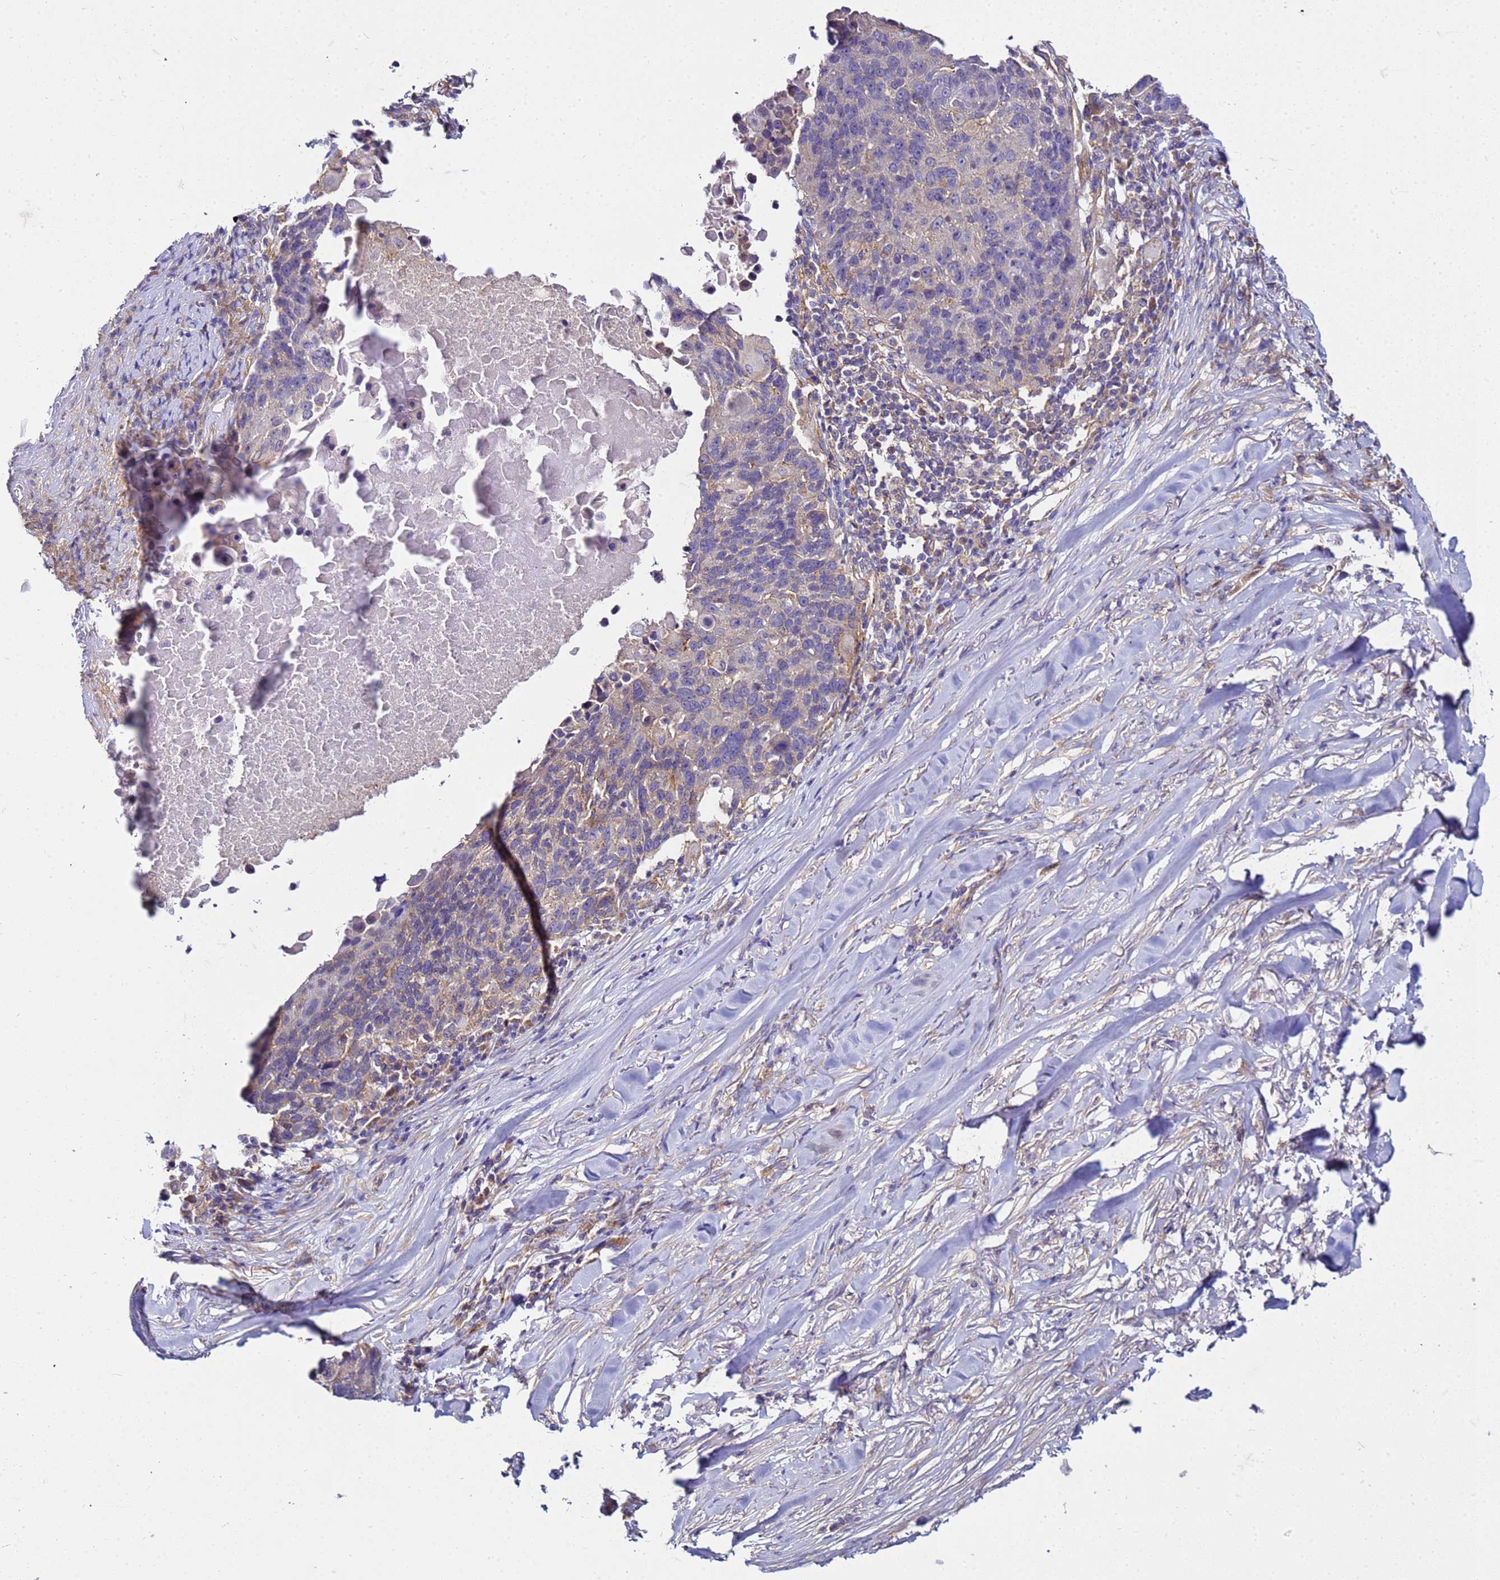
{"staining": {"intensity": "negative", "quantity": "none", "location": "none"}, "tissue": "lung cancer", "cell_type": "Tumor cells", "image_type": "cancer", "snomed": [{"axis": "morphology", "description": "Normal tissue, NOS"}, {"axis": "morphology", "description": "Squamous cell carcinoma, NOS"}, {"axis": "topography", "description": "Lymph node"}, {"axis": "topography", "description": "Lung"}], "caption": "Tumor cells show no significant positivity in squamous cell carcinoma (lung).", "gene": "PKD1", "patient": {"sex": "male", "age": 66}}